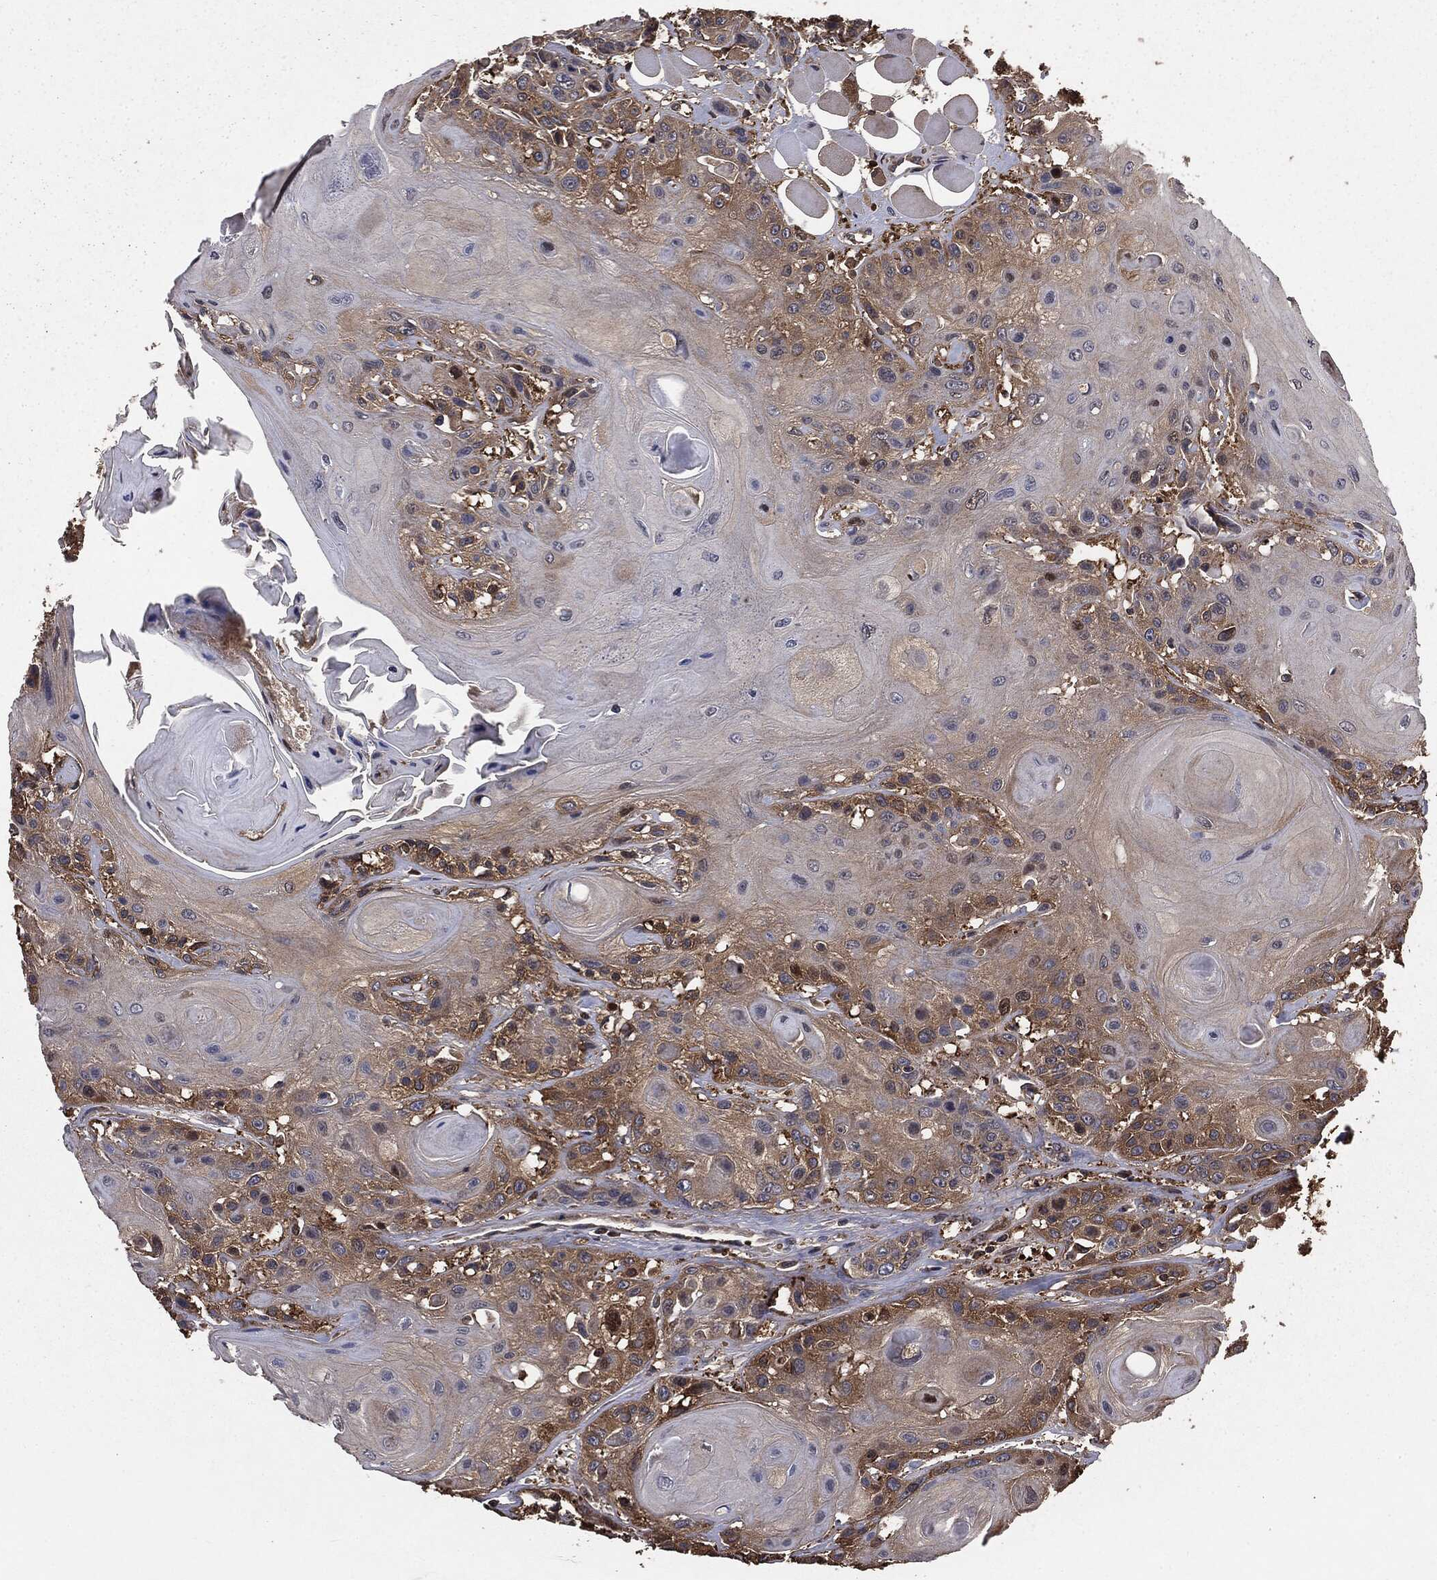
{"staining": {"intensity": "weak", "quantity": "25%-75%", "location": "cytoplasmic/membranous"}, "tissue": "head and neck cancer", "cell_type": "Tumor cells", "image_type": "cancer", "snomed": [{"axis": "morphology", "description": "Squamous cell carcinoma, NOS"}, {"axis": "topography", "description": "Head-Neck"}], "caption": "Tumor cells display low levels of weak cytoplasmic/membranous expression in about 25%-75% of cells in head and neck cancer.", "gene": "GNB5", "patient": {"sex": "female", "age": 59}}